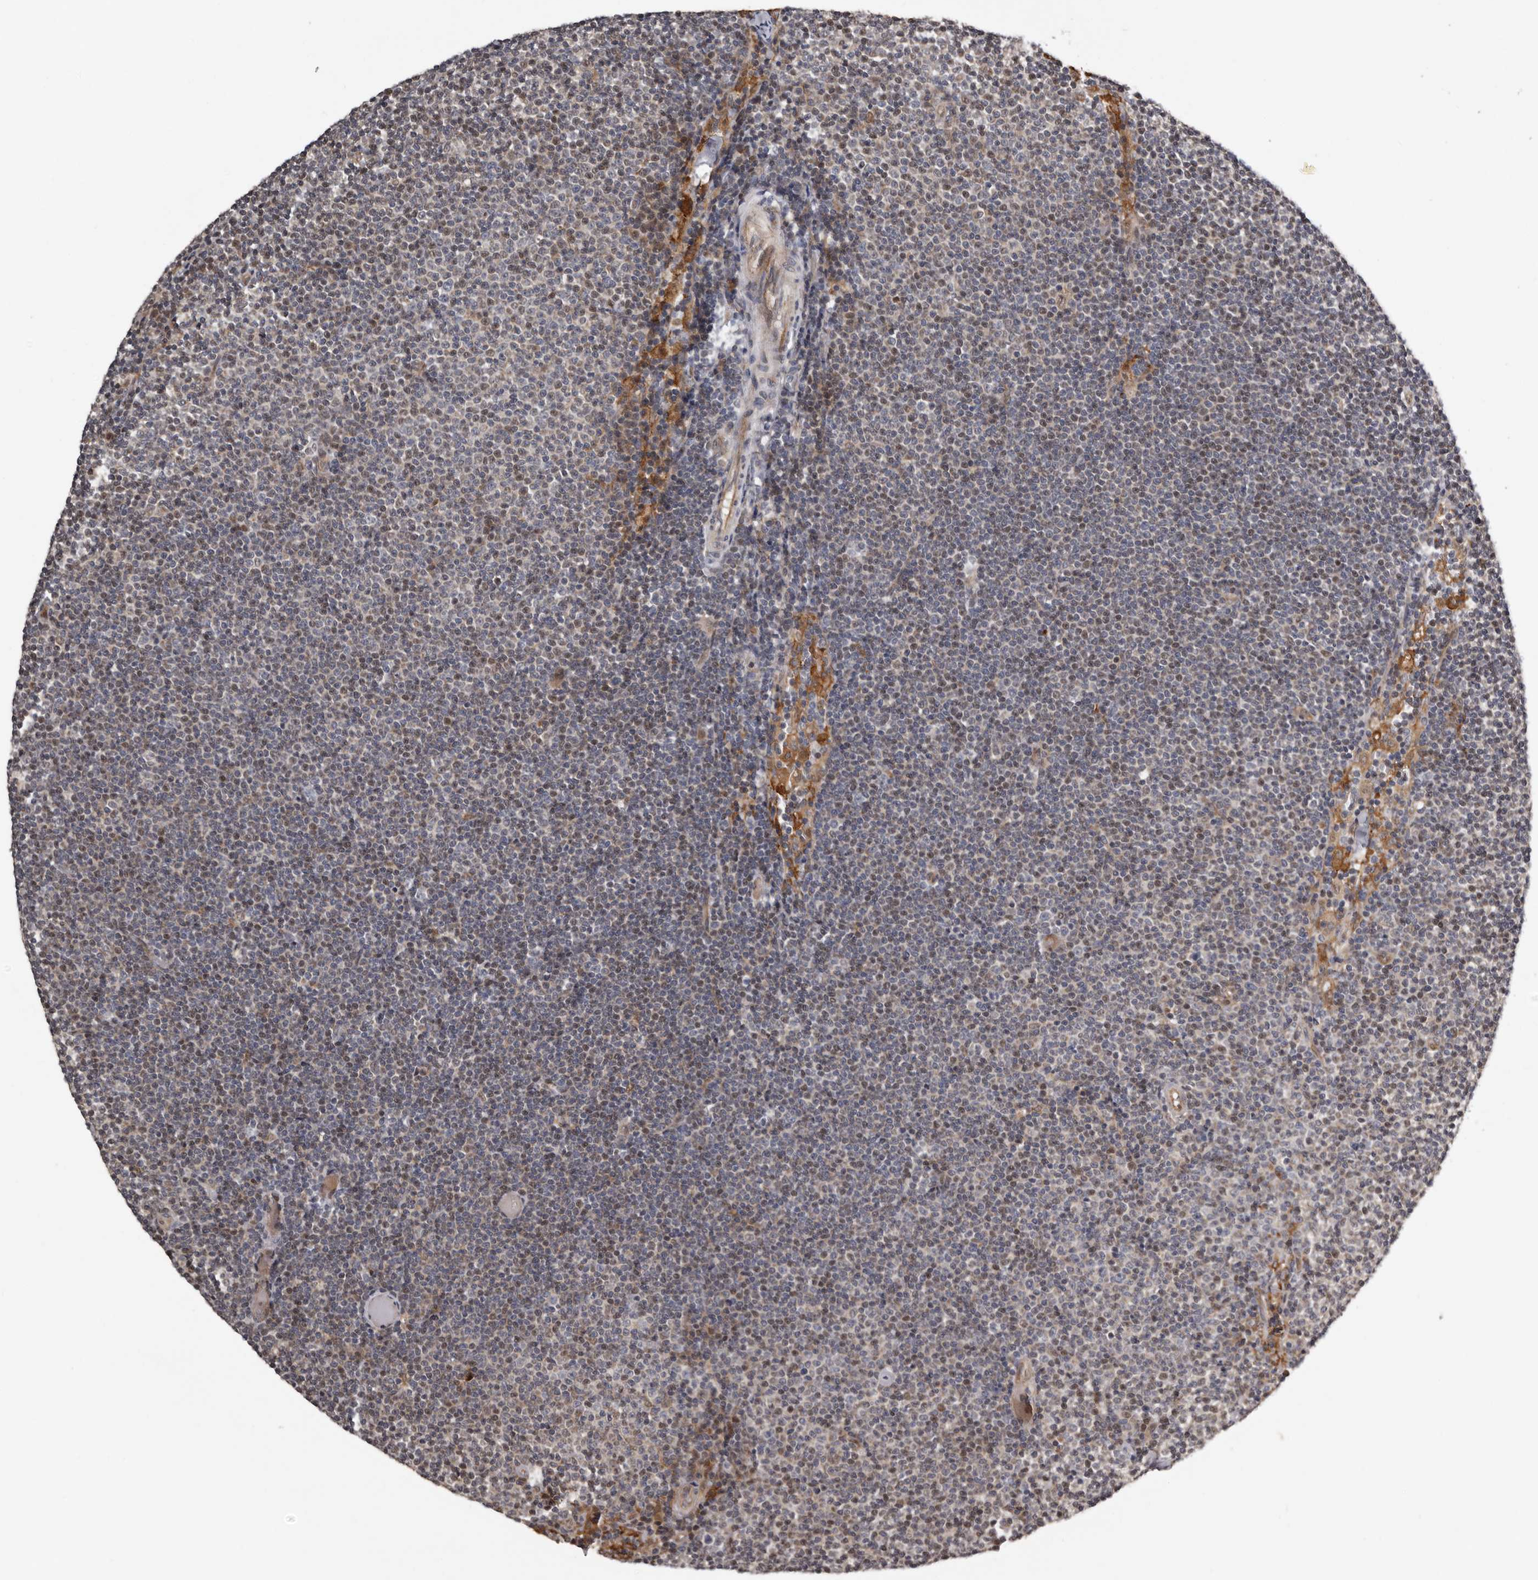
{"staining": {"intensity": "weak", "quantity": "25%-75%", "location": "nuclear"}, "tissue": "lymphoma", "cell_type": "Tumor cells", "image_type": "cancer", "snomed": [{"axis": "morphology", "description": "Malignant lymphoma, non-Hodgkin's type, Low grade"}, {"axis": "topography", "description": "Lymph node"}], "caption": "Human lymphoma stained for a protein (brown) shows weak nuclear positive expression in approximately 25%-75% of tumor cells.", "gene": "SERTAD4", "patient": {"sex": "female", "age": 53}}